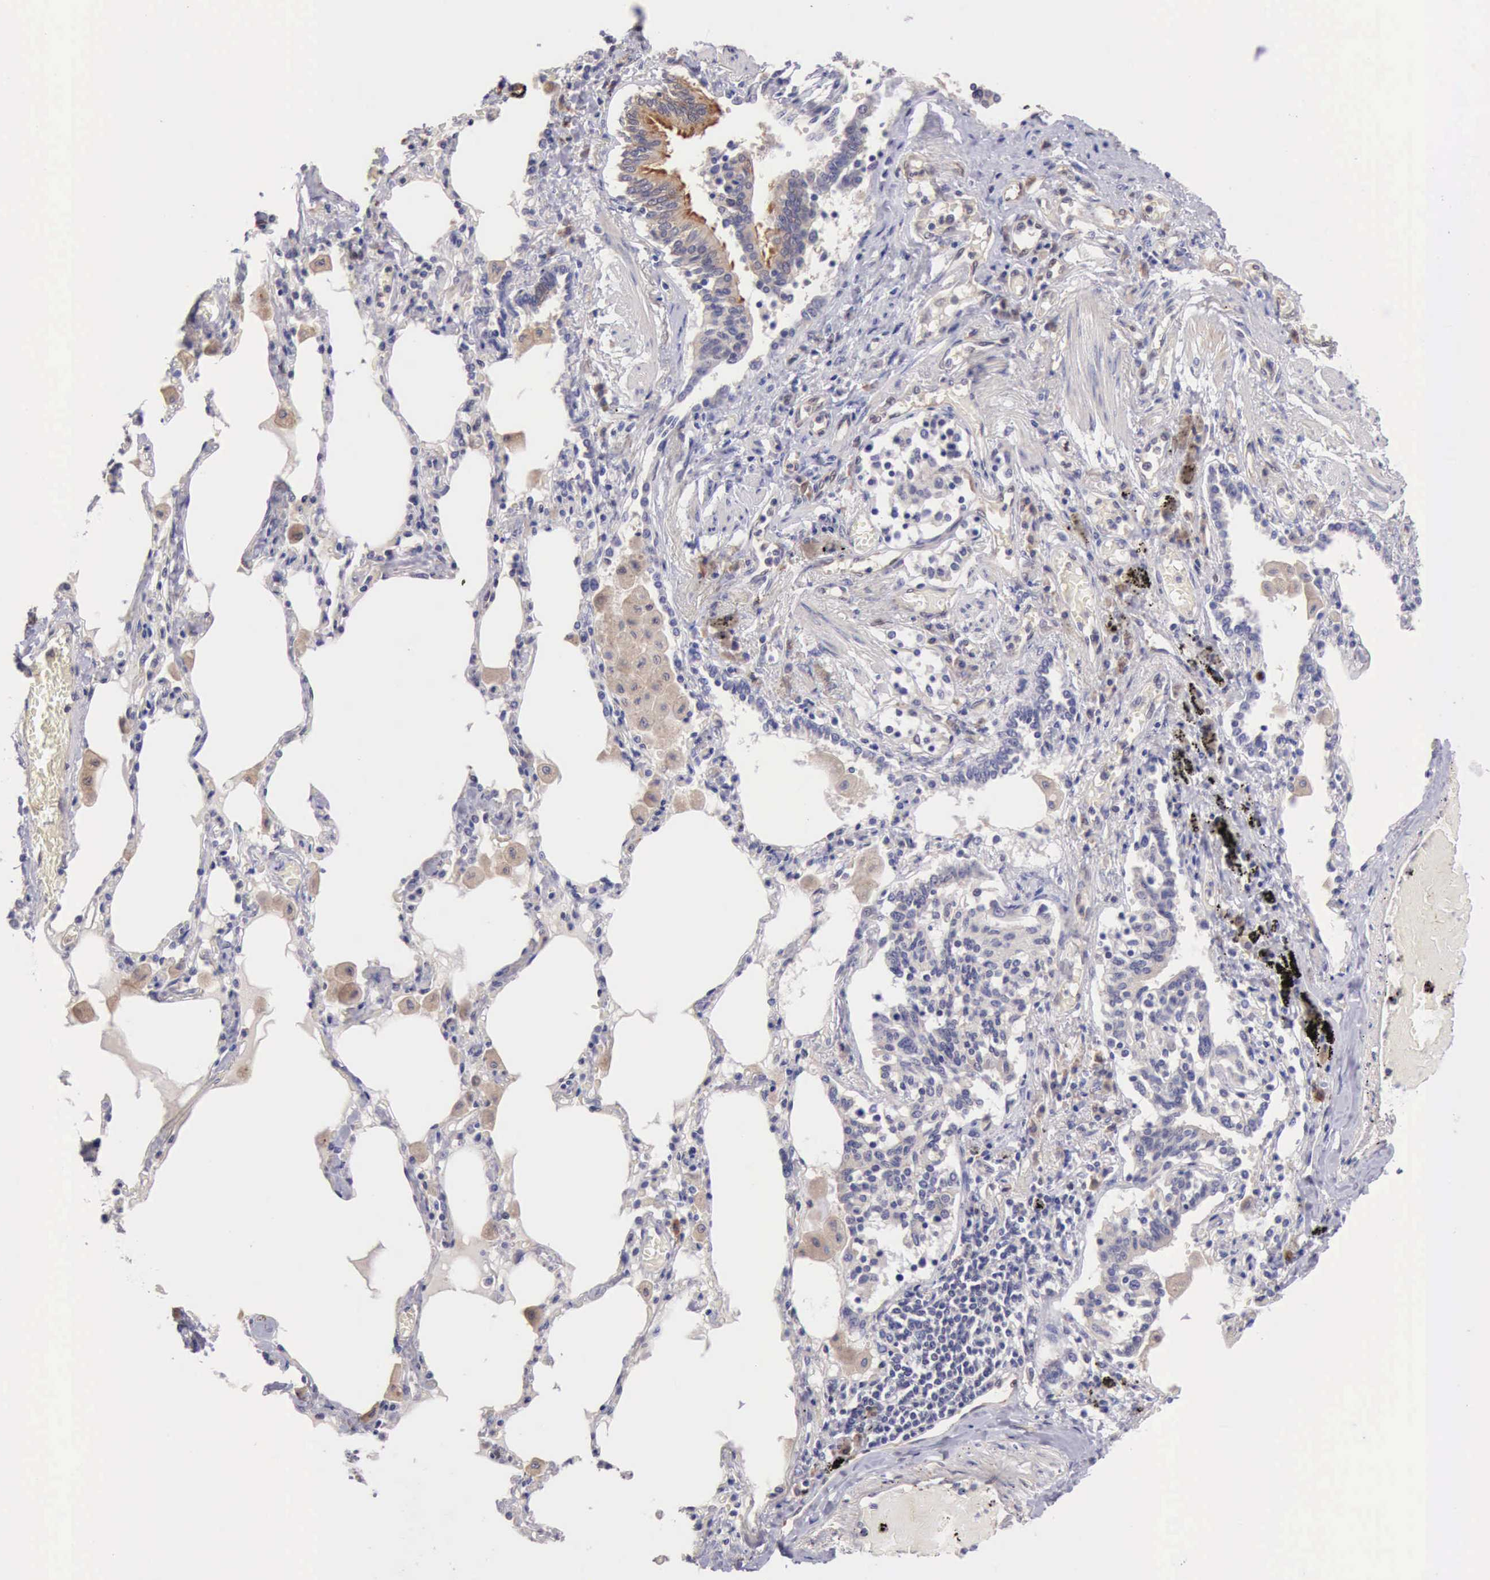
{"staining": {"intensity": "moderate", "quantity": ">75%", "location": "cytoplasmic/membranous"}, "tissue": "bronchus", "cell_type": "Respiratory epithelial cells", "image_type": "normal", "snomed": [{"axis": "morphology", "description": "Normal tissue, NOS"}, {"axis": "morphology", "description": "Squamous cell carcinoma, NOS"}, {"axis": "topography", "description": "Bronchus"}, {"axis": "topography", "description": "Lung"}], "caption": "Protein staining of benign bronchus displays moderate cytoplasmic/membranous positivity in about >75% of respiratory epithelial cells. The protein is shown in brown color, while the nuclei are stained blue.", "gene": "DNAJB7", "patient": {"sex": "female", "age": 47}}